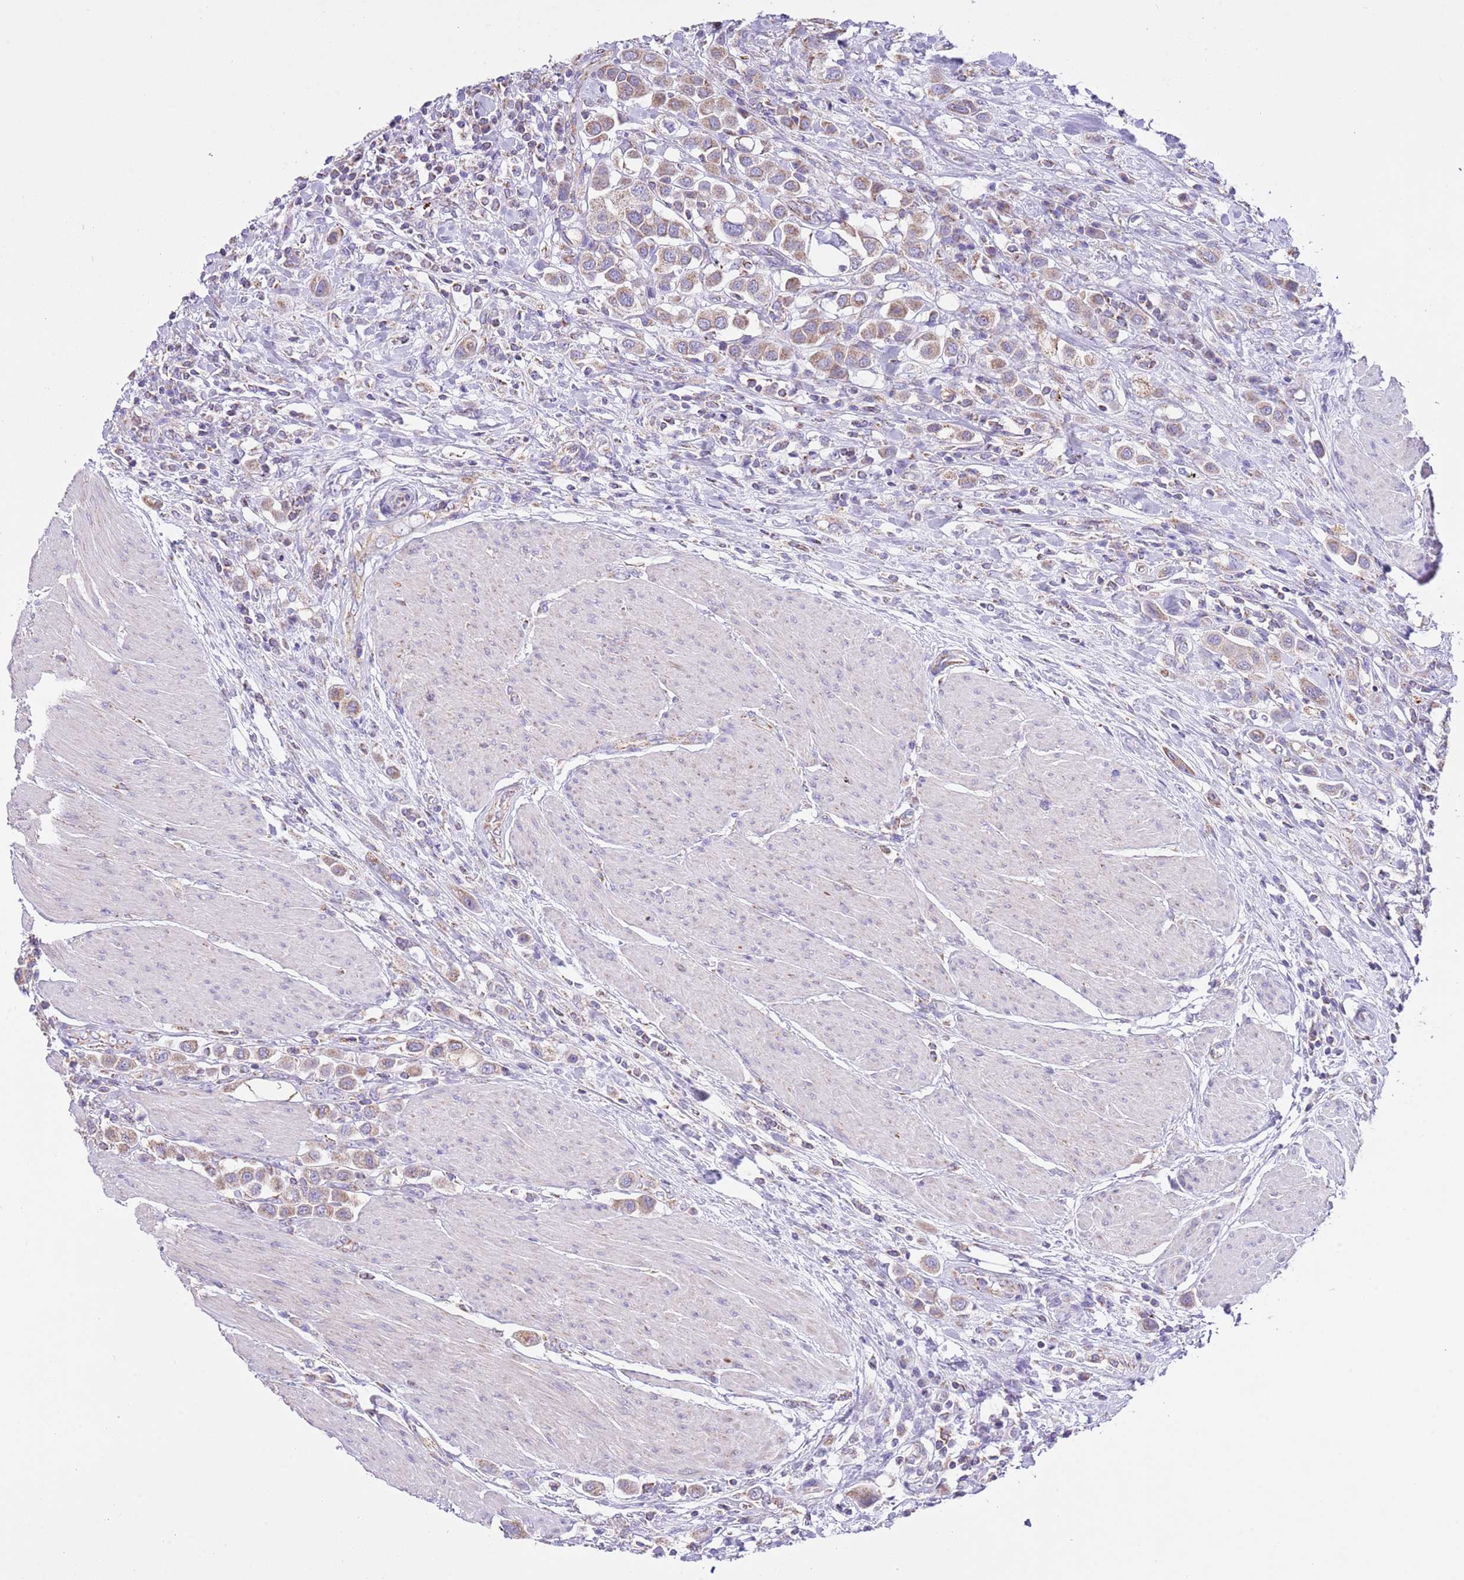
{"staining": {"intensity": "weak", "quantity": ">75%", "location": "cytoplasmic/membranous"}, "tissue": "urothelial cancer", "cell_type": "Tumor cells", "image_type": "cancer", "snomed": [{"axis": "morphology", "description": "Urothelial carcinoma, High grade"}, {"axis": "topography", "description": "Urinary bladder"}], "caption": "Protein staining of high-grade urothelial carcinoma tissue shows weak cytoplasmic/membranous positivity in about >75% of tumor cells. Using DAB (brown) and hematoxylin (blue) stains, captured at high magnification using brightfield microscopy.", "gene": "TEKTIP1", "patient": {"sex": "male", "age": 50}}